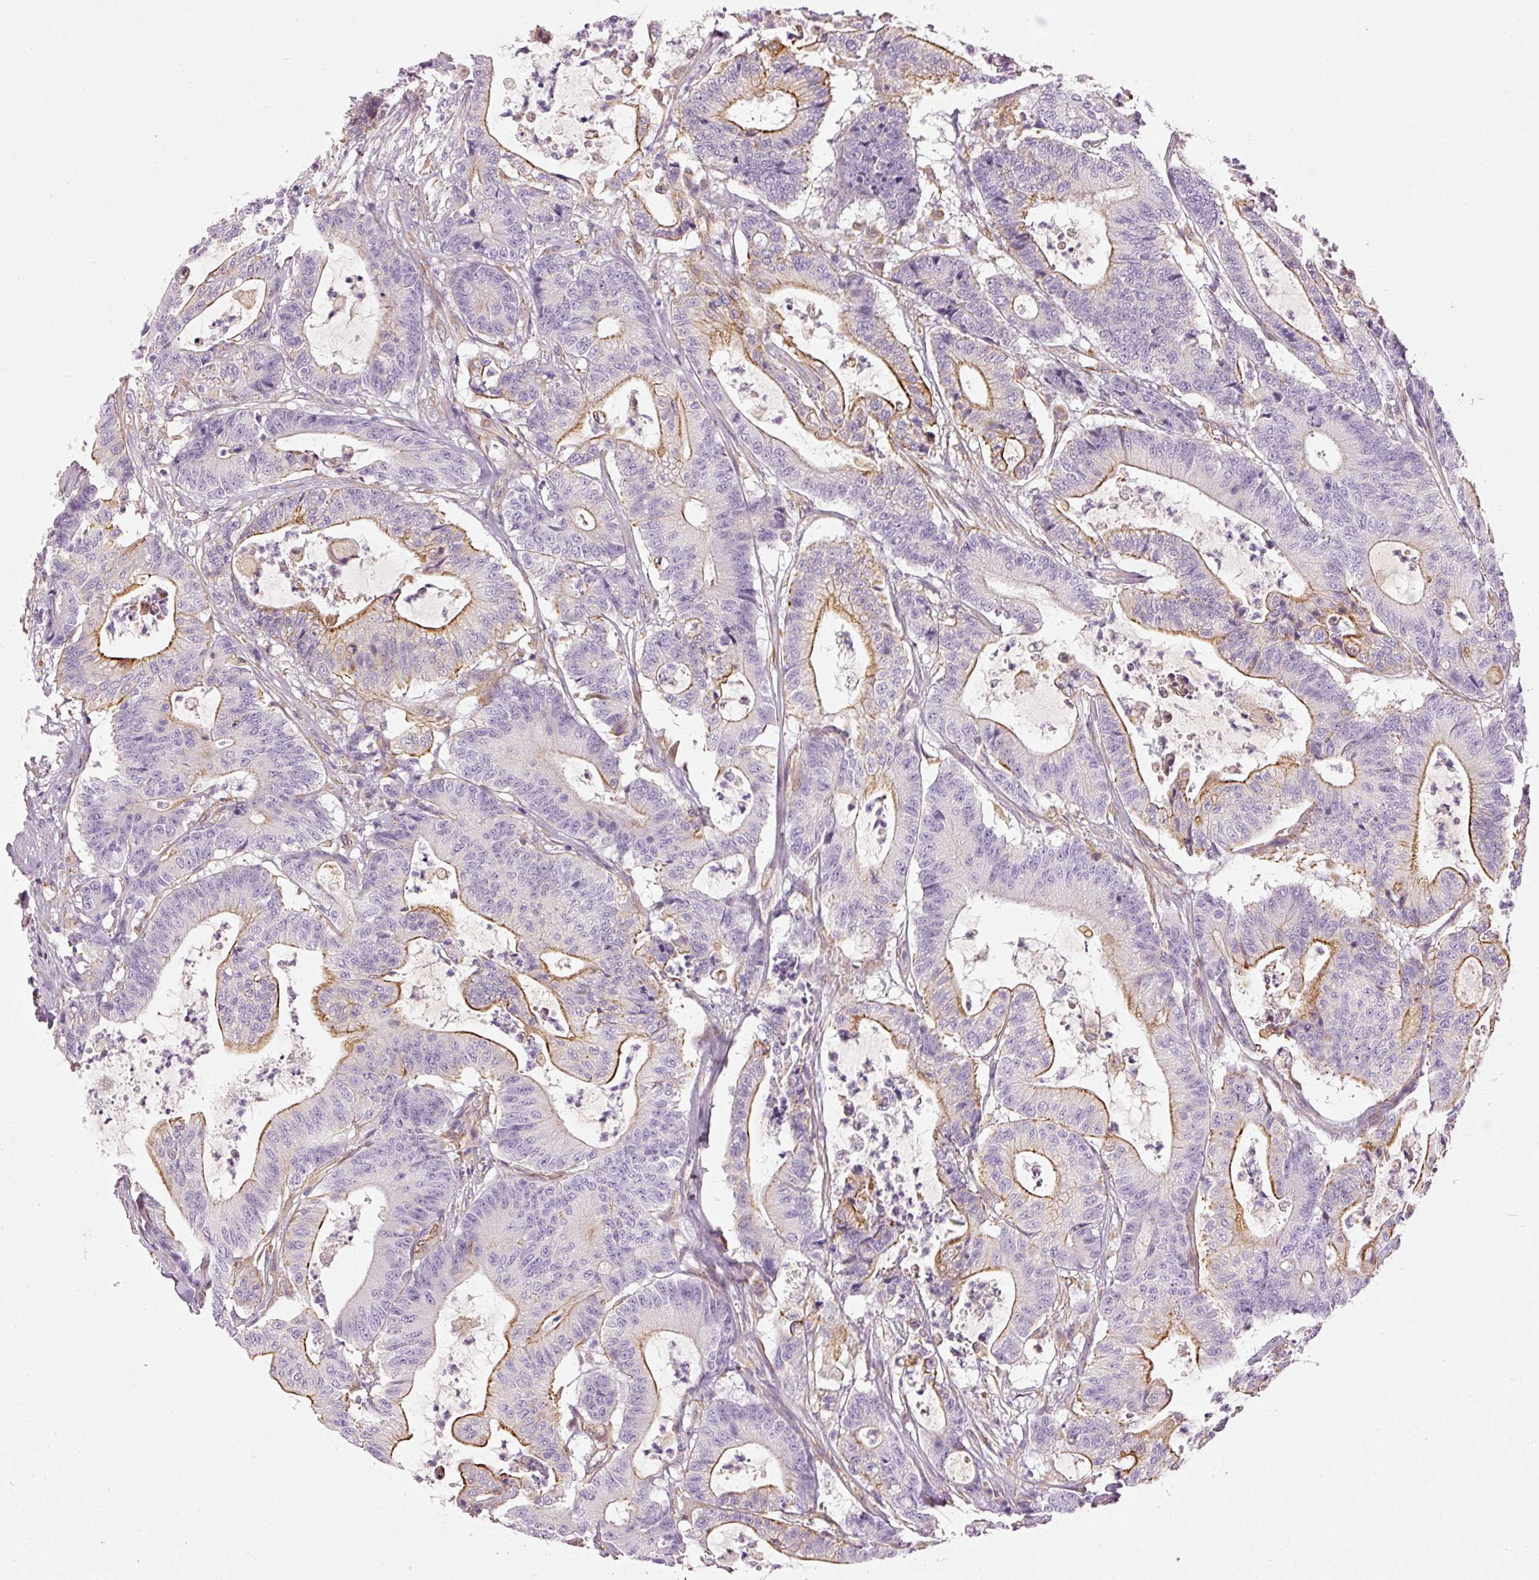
{"staining": {"intensity": "moderate", "quantity": "25%-75%", "location": "cytoplasmic/membranous"}, "tissue": "colorectal cancer", "cell_type": "Tumor cells", "image_type": "cancer", "snomed": [{"axis": "morphology", "description": "Adenocarcinoma, NOS"}, {"axis": "topography", "description": "Colon"}], "caption": "Immunohistochemistry (DAB (3,3'-diaminobenzidine)) staining of human colorectal adenocarcinoma displays moderate cytoplasmic/membranous protein expression in about 25%-75% of tumor cells. Immunohistochemistry (ihc) stains the protein of interest in brown and the nuclei are stained blue.", "gene": "OSR2", "patient": {"sex": "female", "age": 84}}